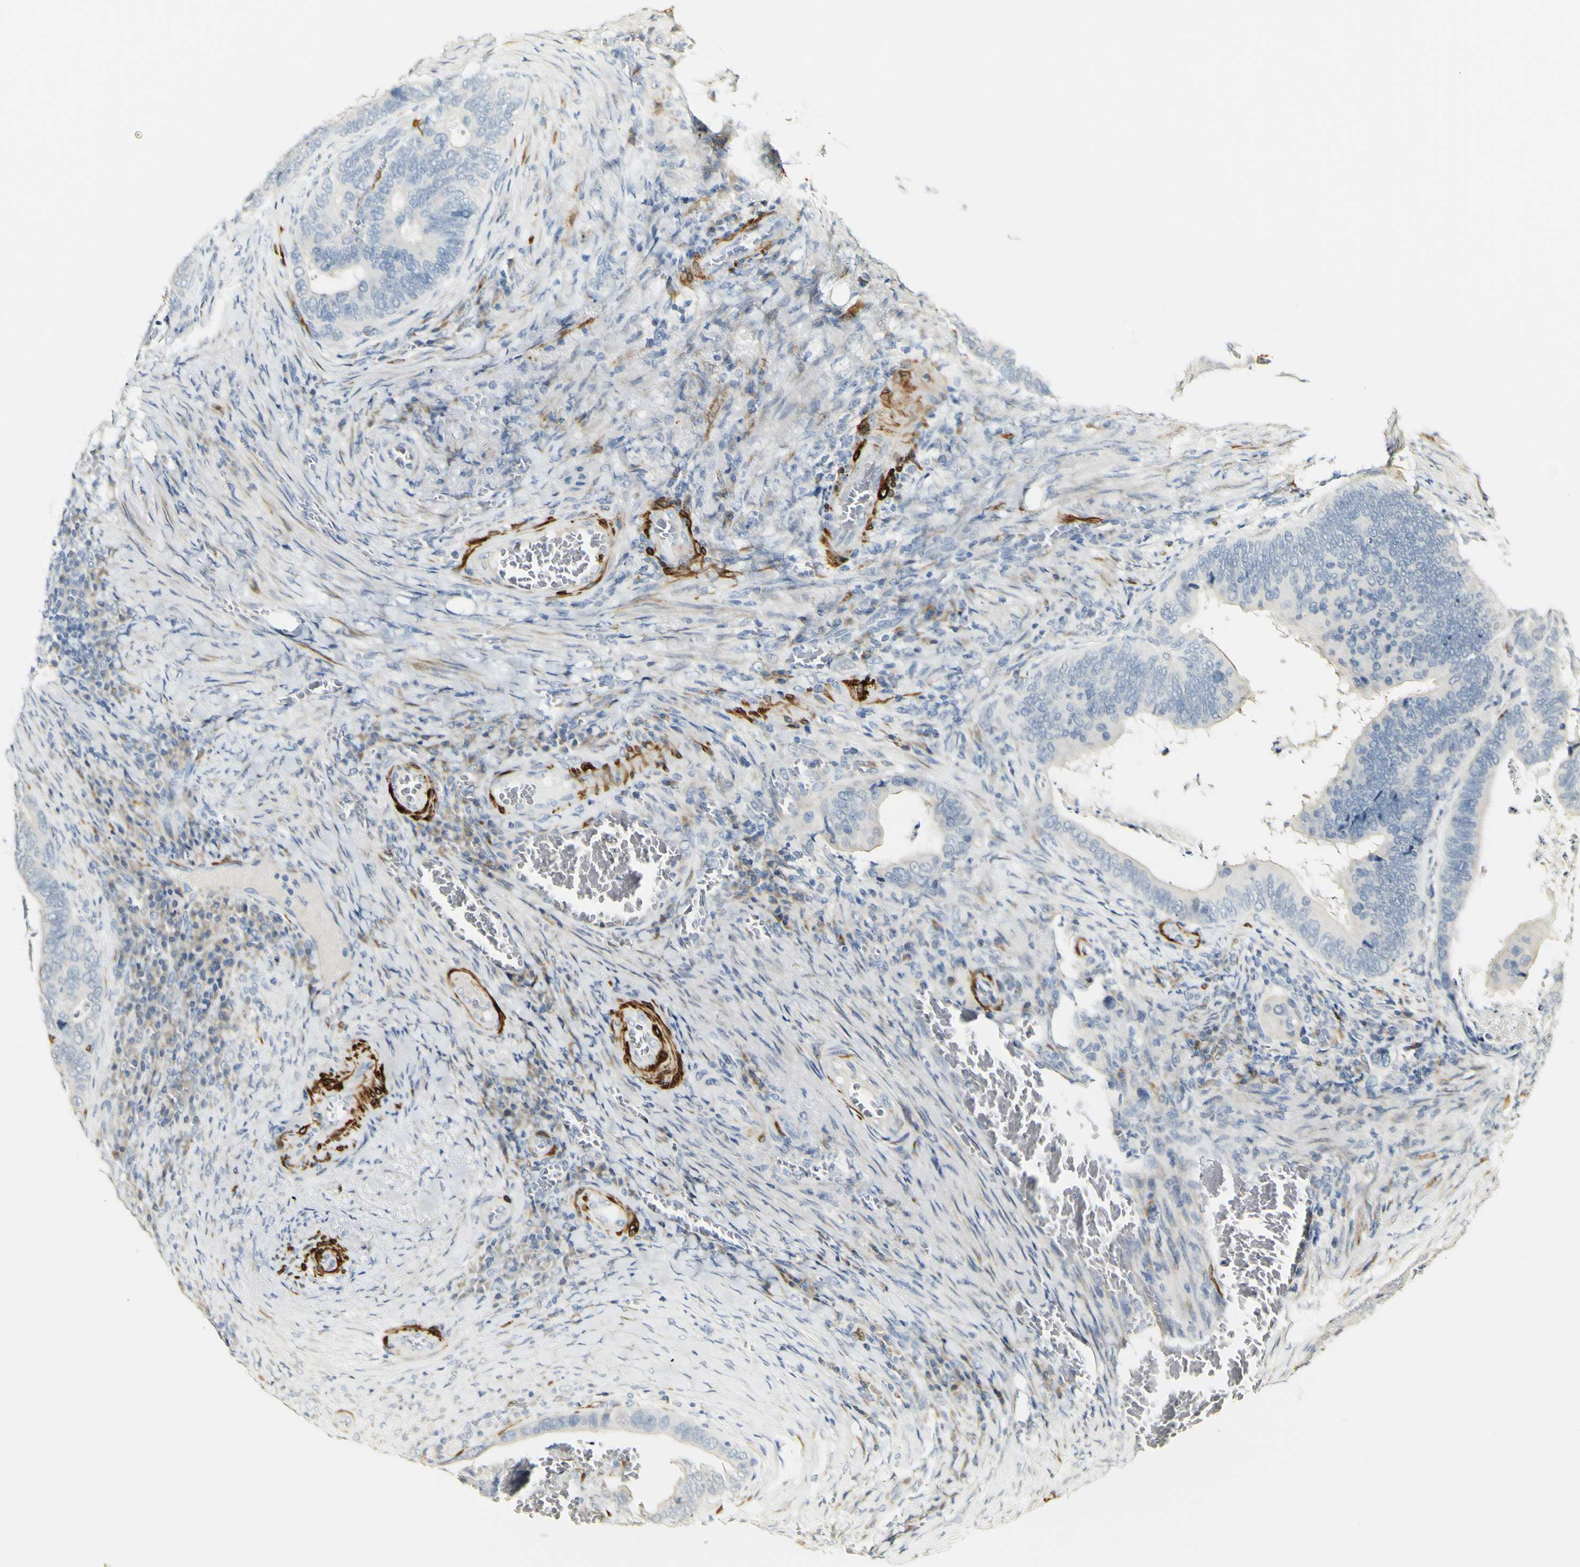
{"staining": {"intensity": "negative", "quantity": "none", "location": "none"}, "tissue": "colorectal cancer", "cell_type": "Tumor cells", "image_type": "cancer", "snomed": [{"axis": "morphology", "description": "Adenocarcinoma, NOS"}, {"axis": "topography", "description": "Colon"}], "caption": "High power microscopy histopathology image of an immunohistochemistry histopathology image of adenocarcinoma (colorectal), revealing no significant staining in tumor cells.", "gene": "FMO3", "patient": {"sex": "male", "age": 72}}